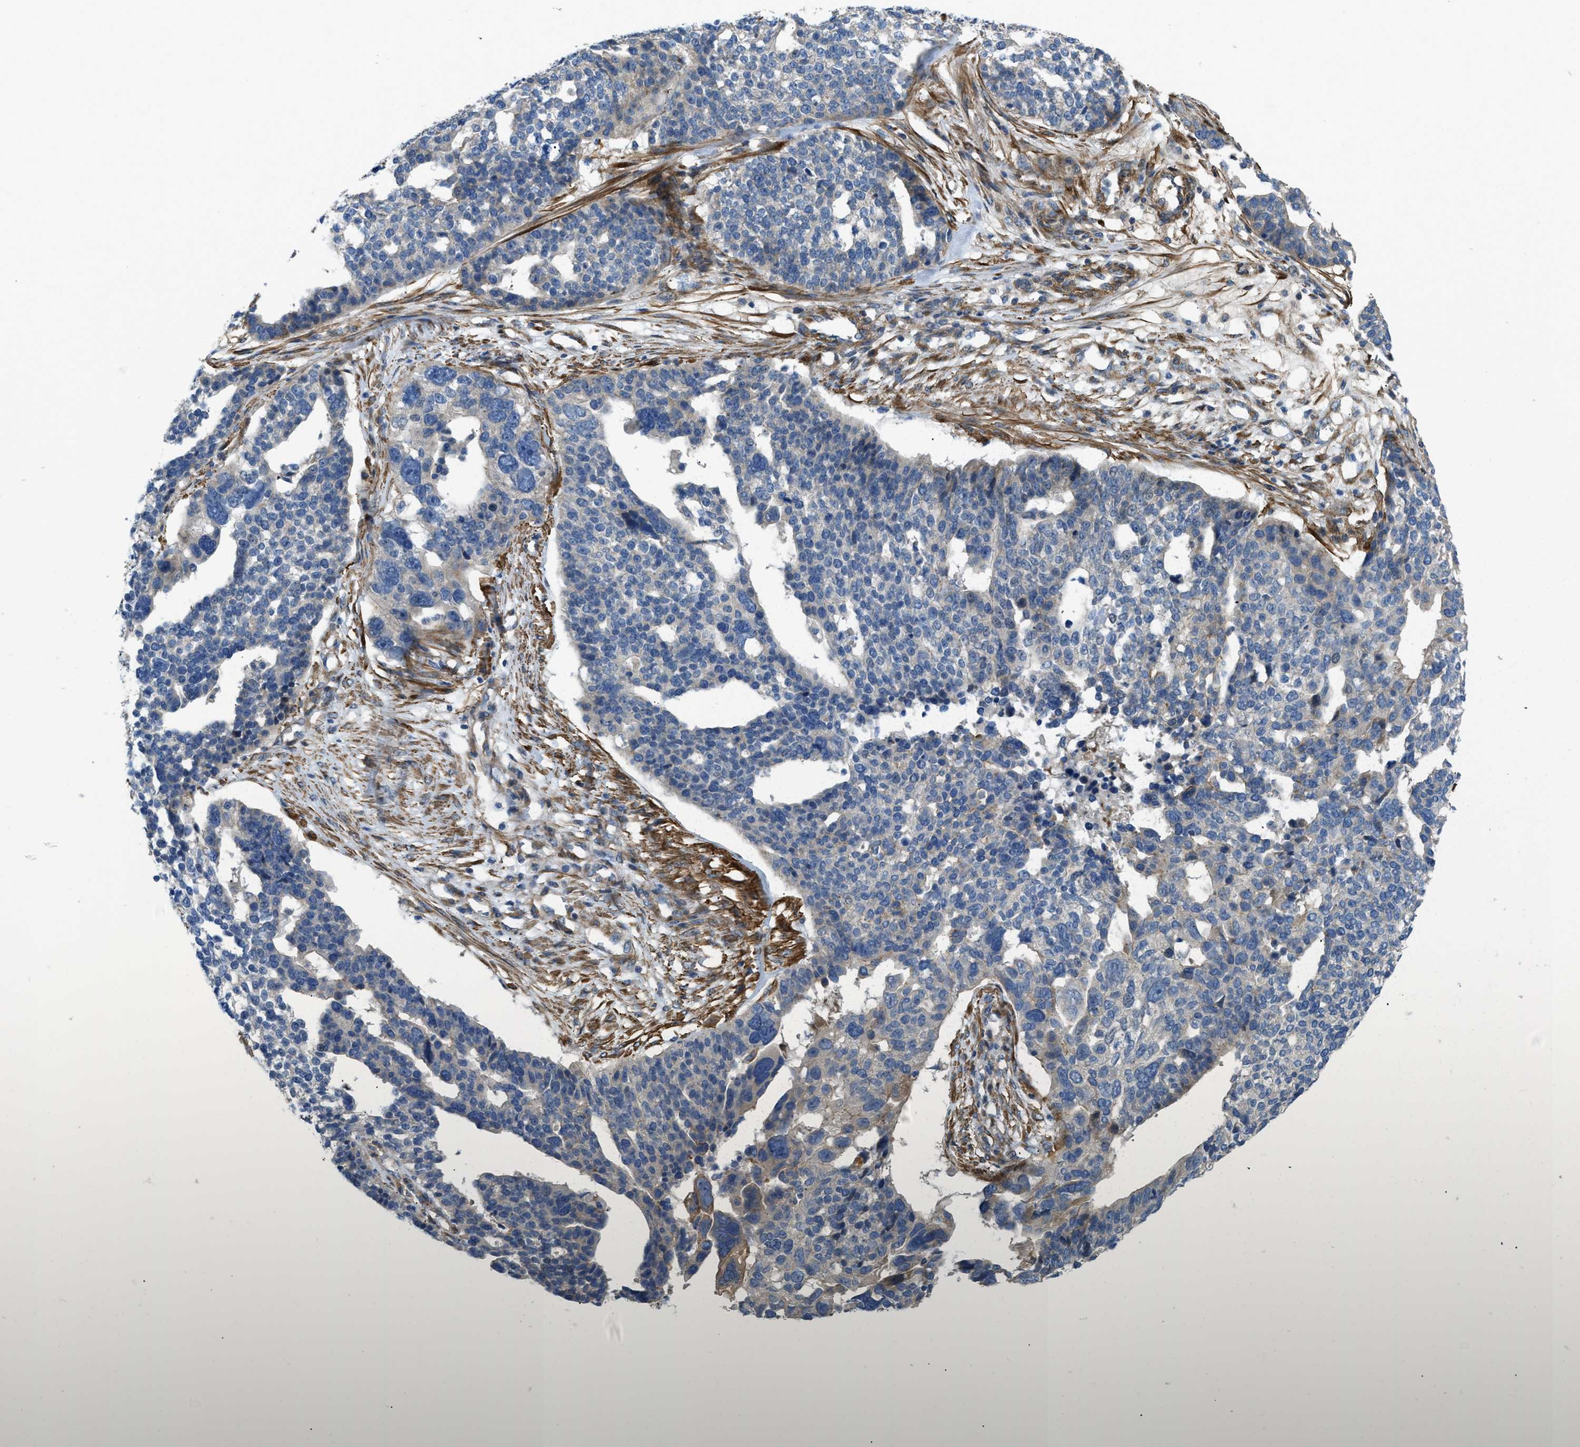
{"staining": {"intensity": "moderate", "quantity": "<25%", "location": "cytoplasmic/membranous"}, "tissue": "ovarian cancer", "cell_type": "Tumor cells", "image_type": "cancer", "snomed": [{"axis": "morphology", "description": "Cystadenocarcinoma, serous, NOS"}, {"axis": "topography", "description": "Ovary"}], "caption": "Protein positivity by IHC displays moderate cytoplasmic/membranous positivity in about <25% of tumor cells in ovarian cancer.", "gene": "BMPR1A", "patient": {"sex": "female", "age": 59}}